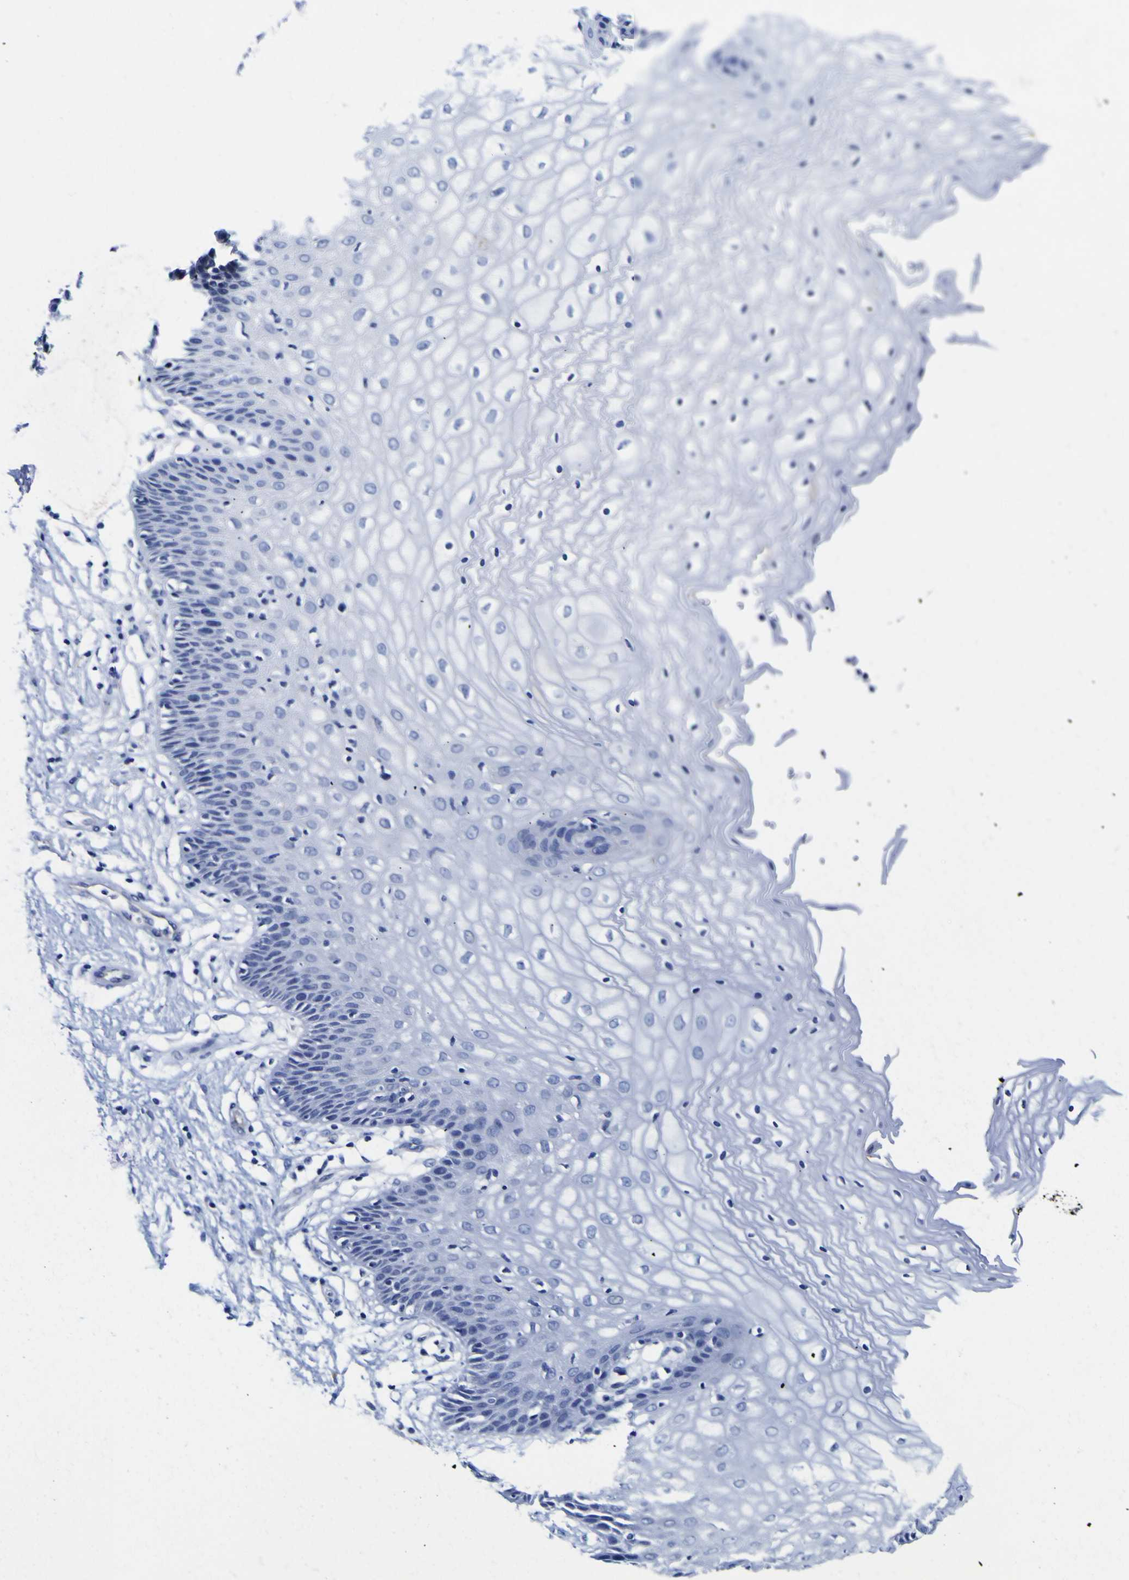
{"staining": {"intensity": "negative", "quantity": "none", "location": "none"}, "tissue": "vagina", "cell_type": "Squamous epithelial cells", "image_type": "normal", "snomed": [{"axis": "morphology", "description": "Normal tissue, NOS"}, {"axis": "topography", "description": "Vagina"}], "caption": "This photomicrograph is of unremarkable vagina stained with immunohistochemistry to label a protein in brown with the nuclei are counter-stained blue. There is no expression in squamous epithelial cells.", "gene": "GOLM1", "patient": {"sex": "female", "age": 34}}